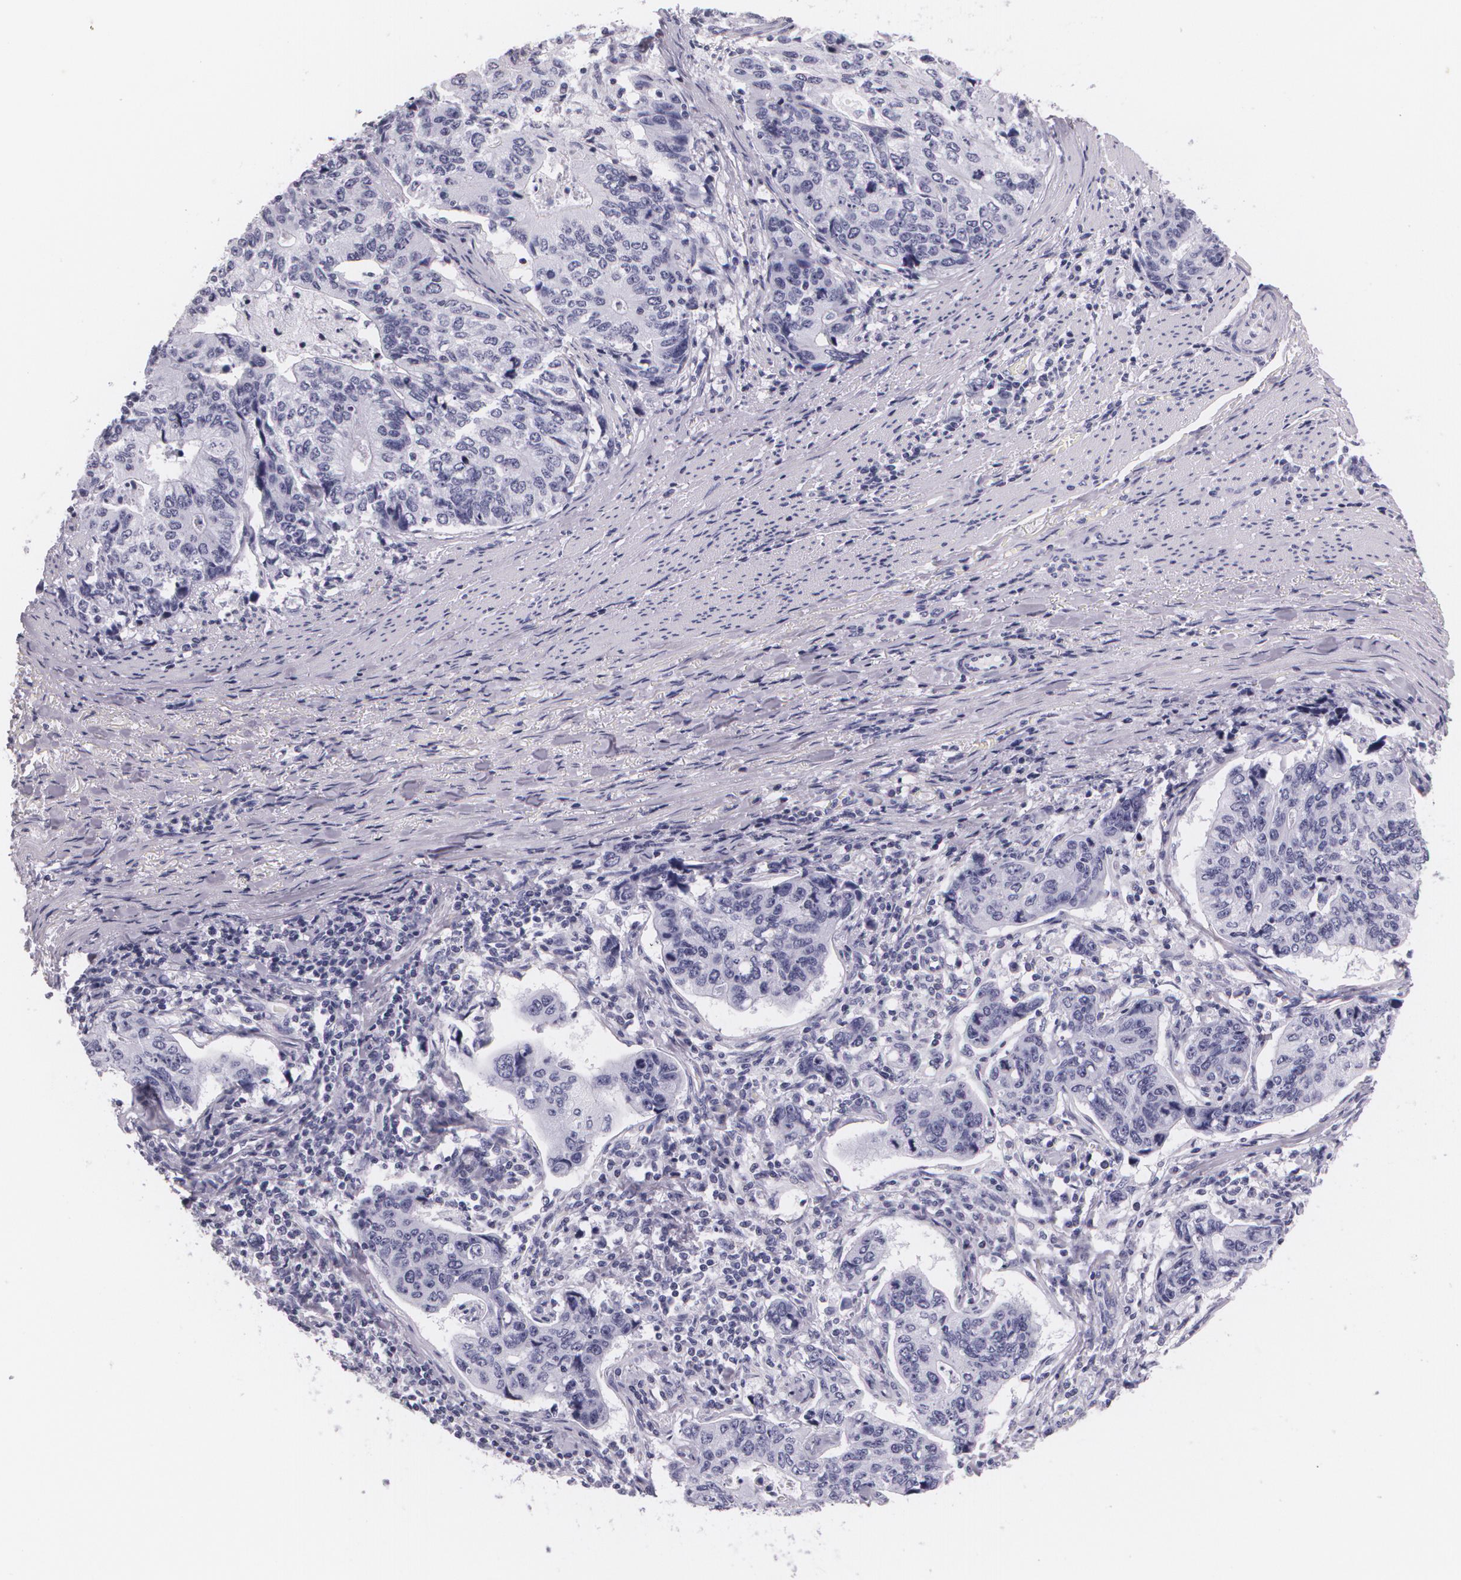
{"staining": {"intensity": "negative", "quantity": "none", "location": "none"}, "tissue": "stomach cancer", "cell_type": "Tumor cells", "image_type": "cancer", "snomed": [{"axis": "morphology", "description": "Adenocarcinoma, NOS"}, {"axis": "topography", "description": "Esophagus"}, {"axis": "topography", "description": "Stomach"}], "caption": "Immunohistochemical staining of adenocarcinoma (stomach) reveals no significant positivity in tumor cells.", "gene": "DLG4", "patient": {"sex": "male", "age": 74}}